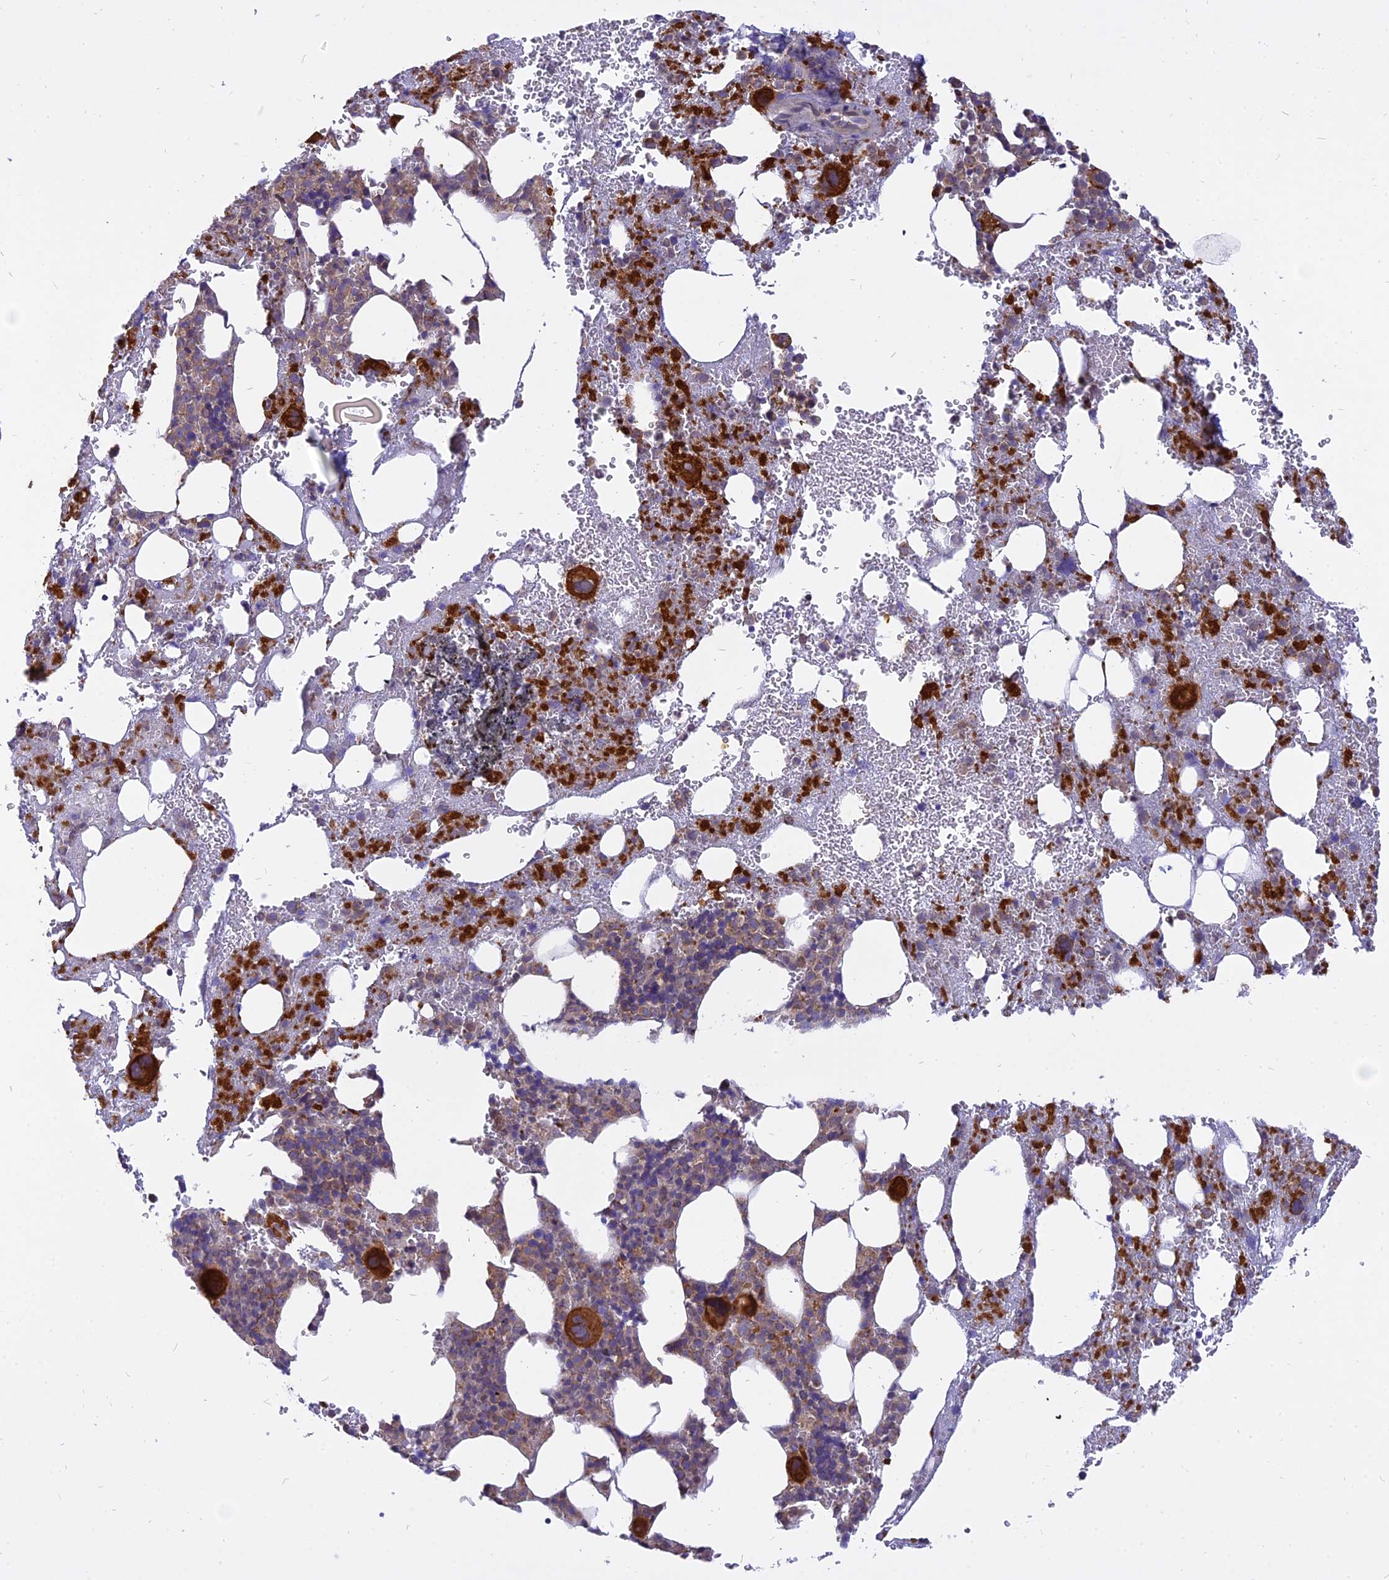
{"staining": {"intensity": "strong", "quantity": "25%-75%", "location": "cytoplasmic/membranous"}, "tissue": "bone marrow", "cell_type": "Hematopoietic cells", "image_type": "normal", "snomed": [{"axis": "morphology", "description": "Normal tissue, NOS"}, {"axis": "topography", "description": "Bone marrow"}], "caption": "Unremarkable bone marrow was stained to show a protein in brown. There is high levels of strong cytoplasmic/membranous positivity in approximately 25%-75% of hematopoietic cells. Nuclei are stained in blue.", "gene": "IL21R", "patient": {"sex": "male", "age": 61}}